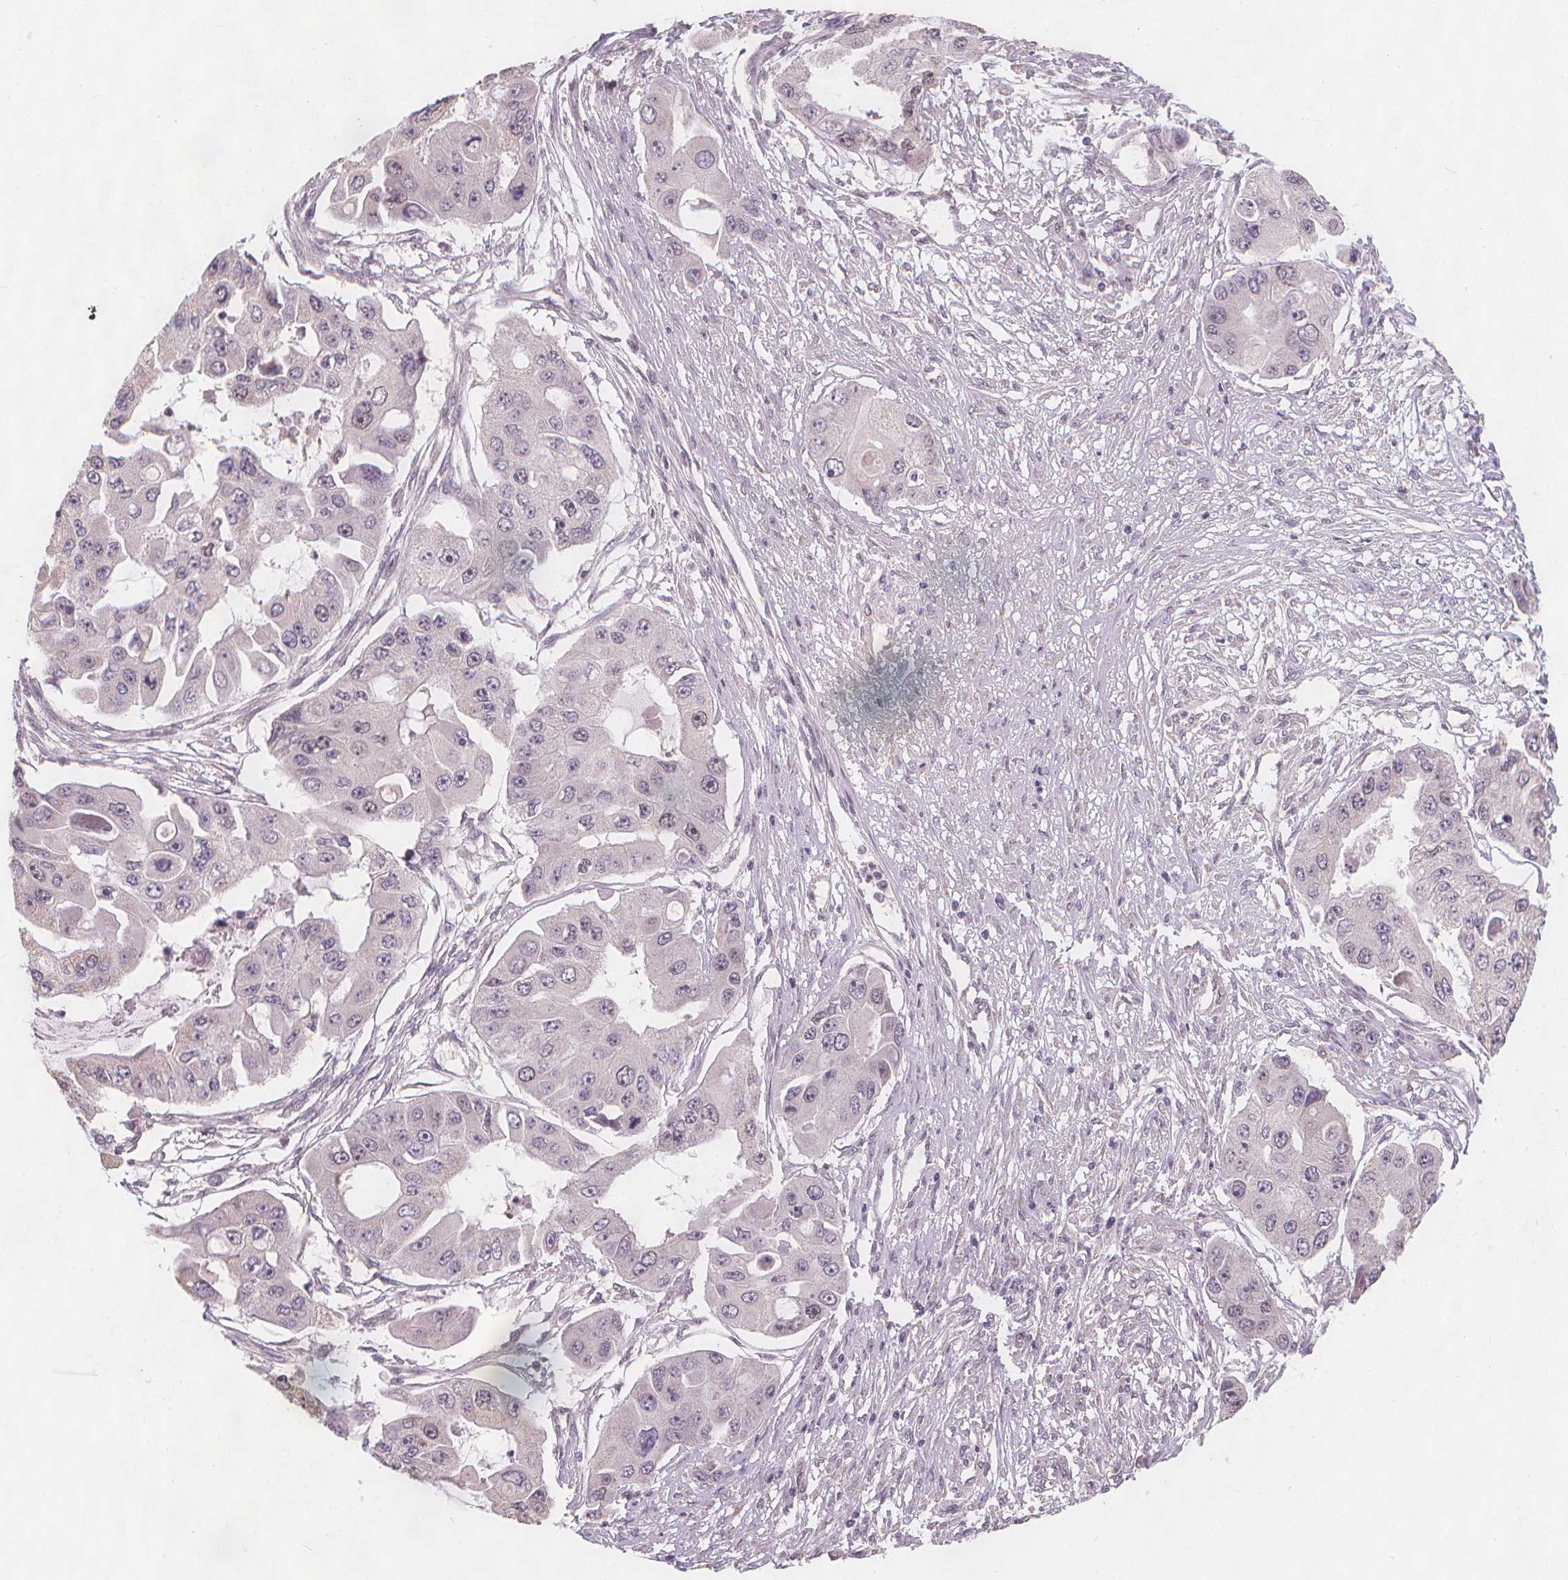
{"staining": {"intensity": "negative", "quantity": "none", "location": "none"}, "tissue": "ovarian cancer", "cell_type": "Tumor cells", "image_type": "cancer", "snomed": [{"axis": "morphology", "description": "Cystadenocarcinoma, serous, NOS"}, {"axis": "topography", "description": "Ovary"}], "caption": "Tumor cells show no significant protein expression in ovarian cancer.", "gene": "TIPIN", "patient": {"sex": "female", "age": 56}}